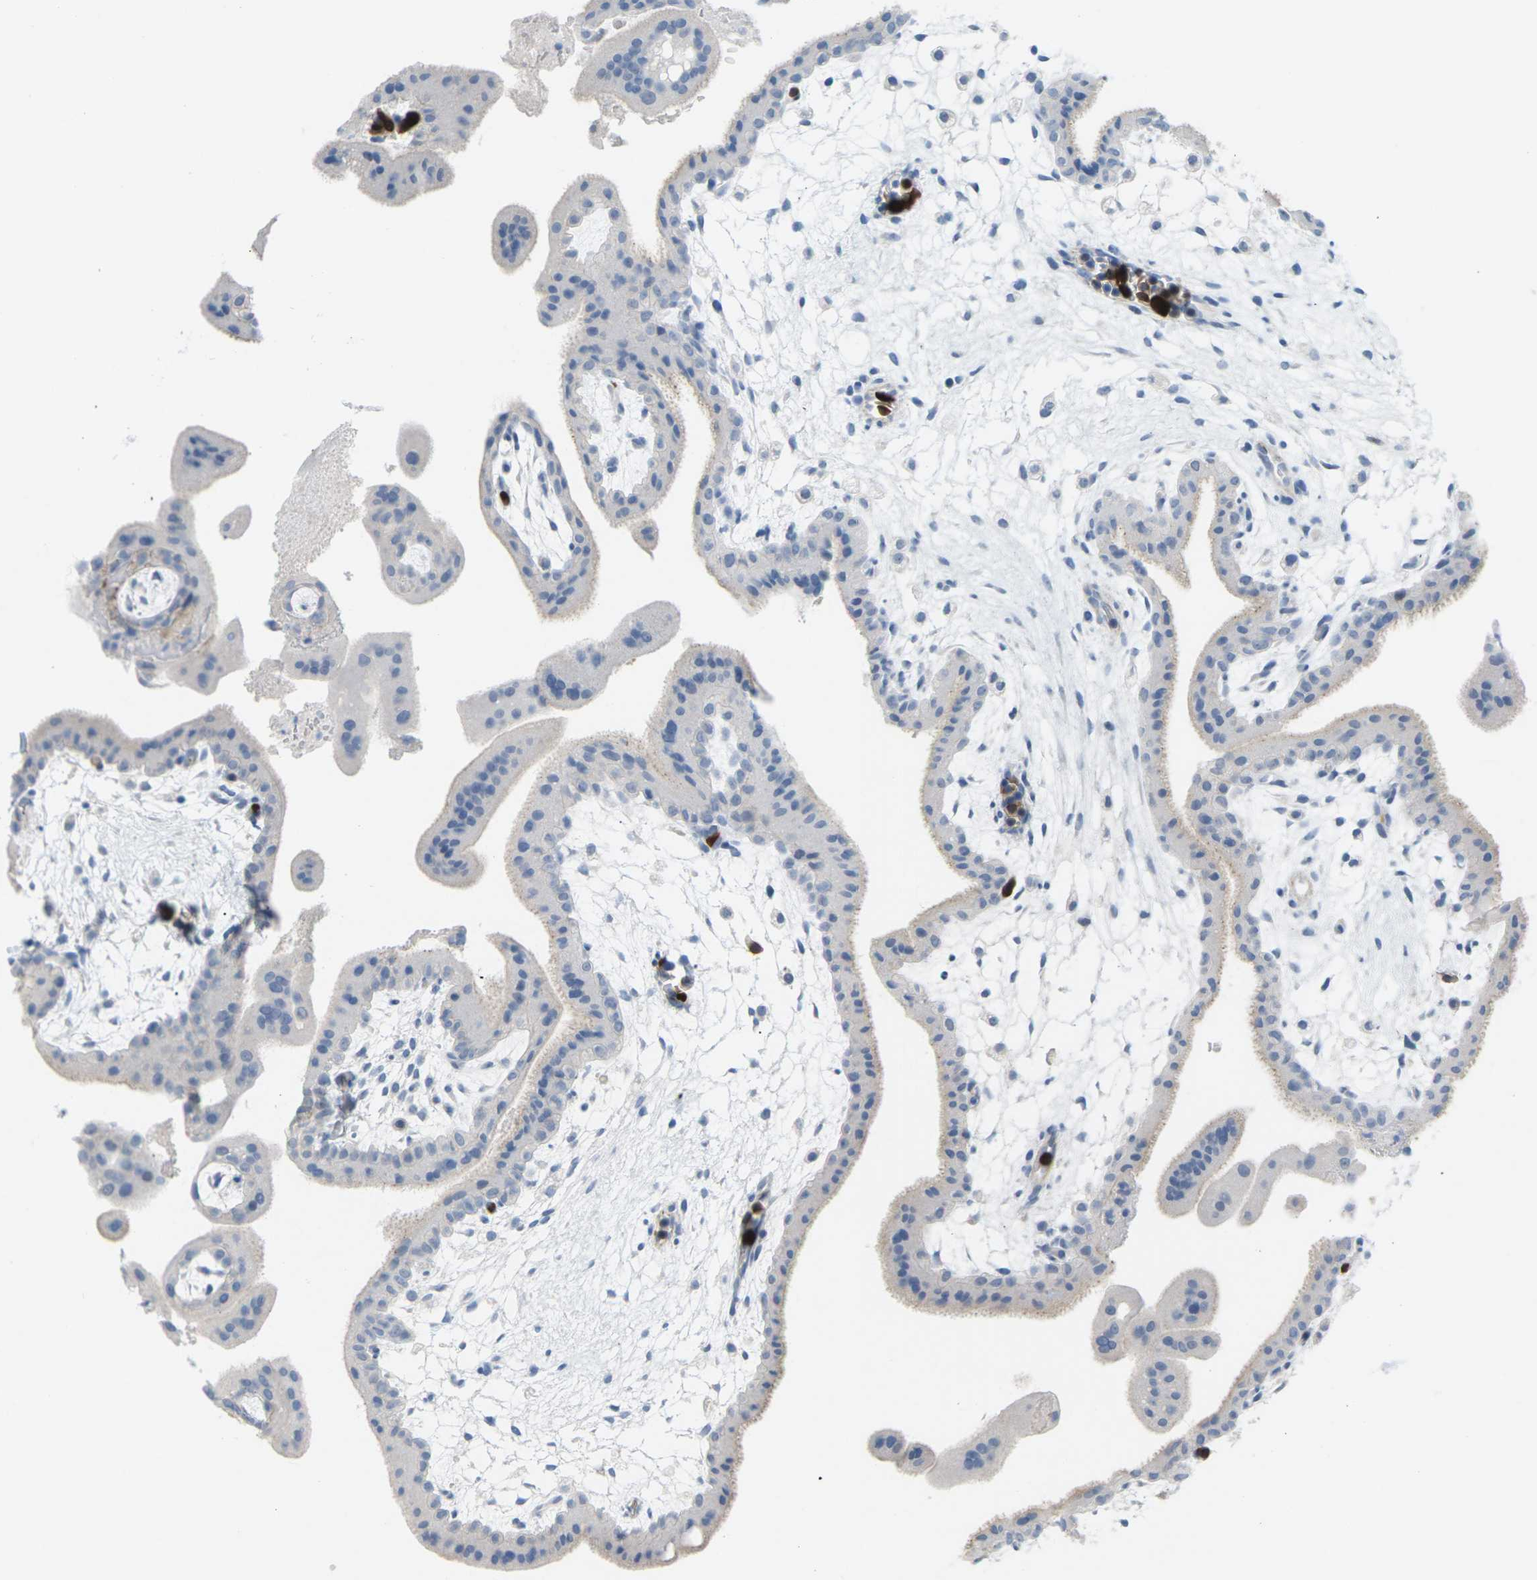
{"staining": {"intensity": "negative", "quantity": "none", "location": "none"}, "tissue": "placenta", "cell_type": "Decidual cells", "image_type": "normal", "snomed": [{"axis": "morphology", "description": "Normal tissue, NOS"}, {"axis": "topography", "description": "Placenta"}], "caption": "Immunohistochemistry micrograph of benign placenta: placenta stained with DAB (3,3'-diaminobenzidine) displays no significant protein staining in decidual cells. The staining was performed using DAB (3,3'-diaminobenzidine) to visualize the protein expression in brown, while the nuclei were stained in blue with hematoxylin (Magnification: 20x).", "gene": "CLDN3", "patient": {"sex": "female", "age": 35}}